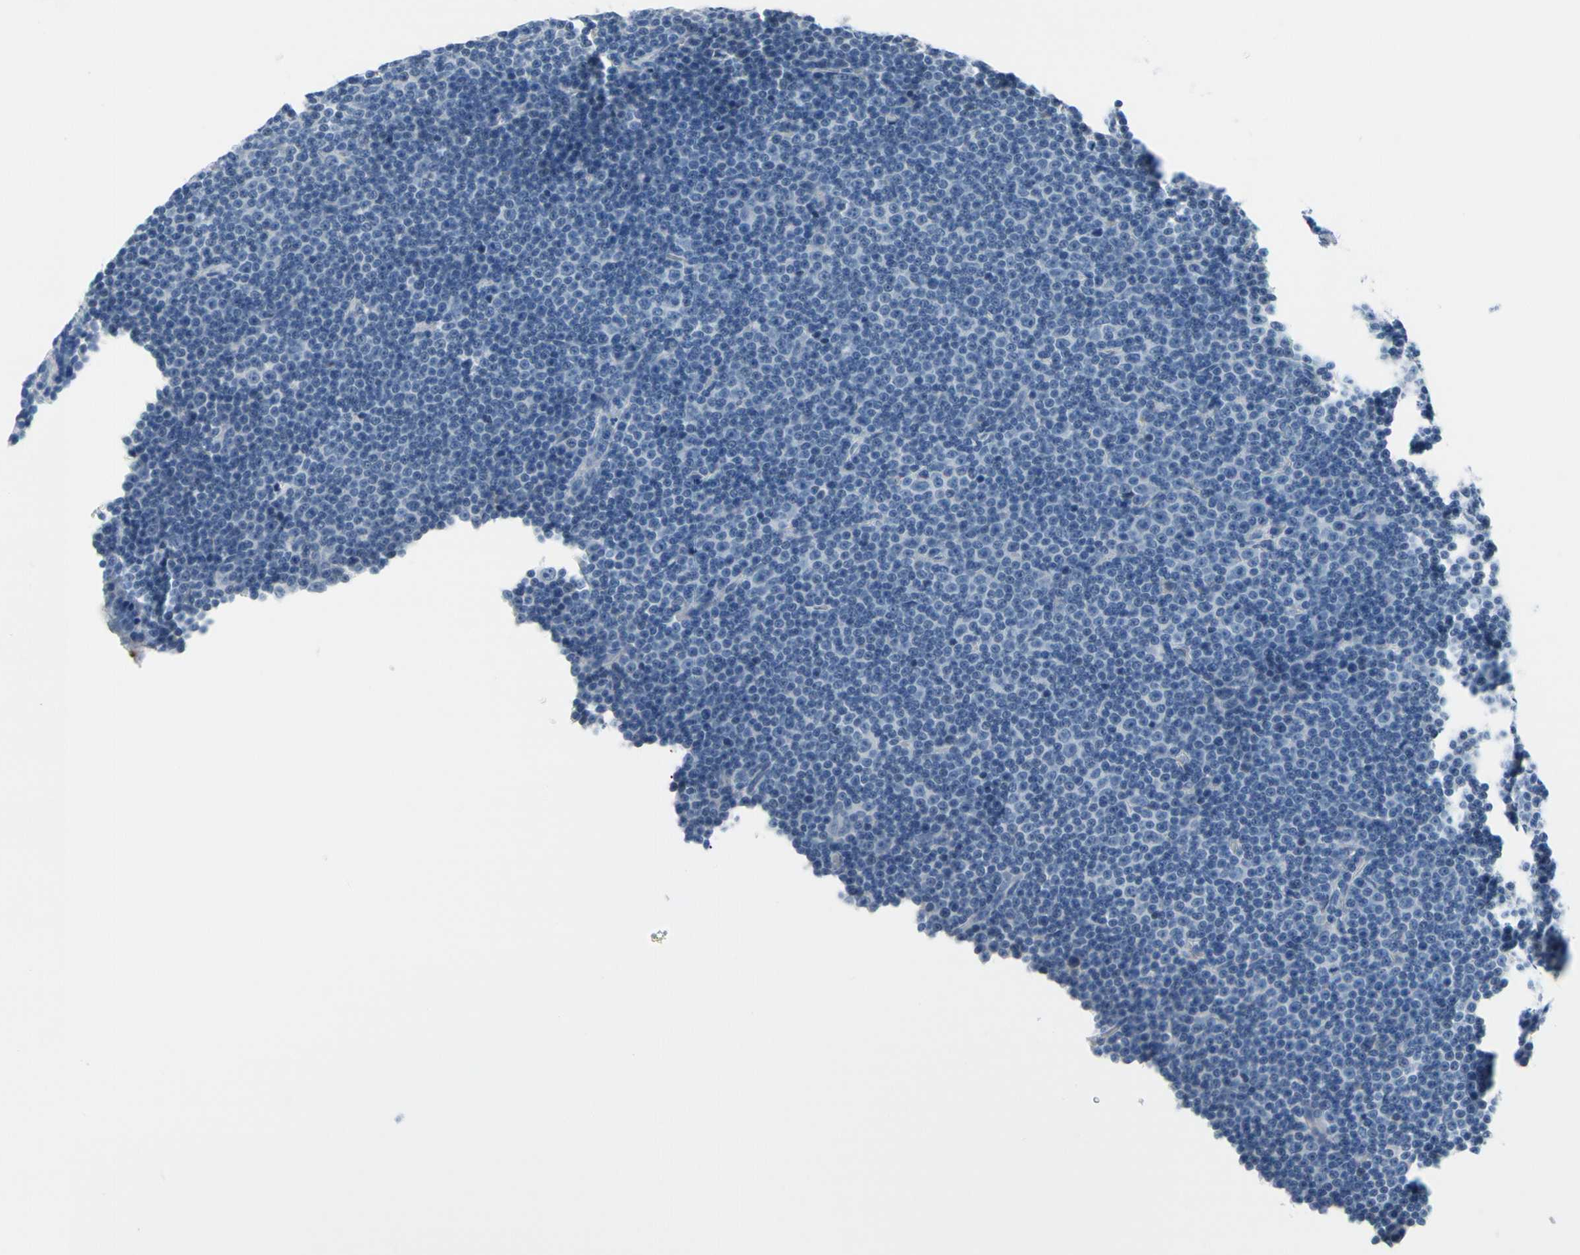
{"staining": {"intensity": "negative", "quantity": "none", "location": "none"}, "tissue": "lymphoma", "cell_type": "Tumor cells", "image_type": "cancer", "snomed": [{"axis": "morphology", "description": "Malignant lymphoma, non-Hodgkin's type, Low grade"}, {"axis": "topography", "description": "Lymph node"}], "caption": "There is no significant expression in tumor cells of lymphoma. (DAB immunohistochemistry, high magnification).", "gene": "MUC5B", "patient": {"sex": "female", "age": 67}}